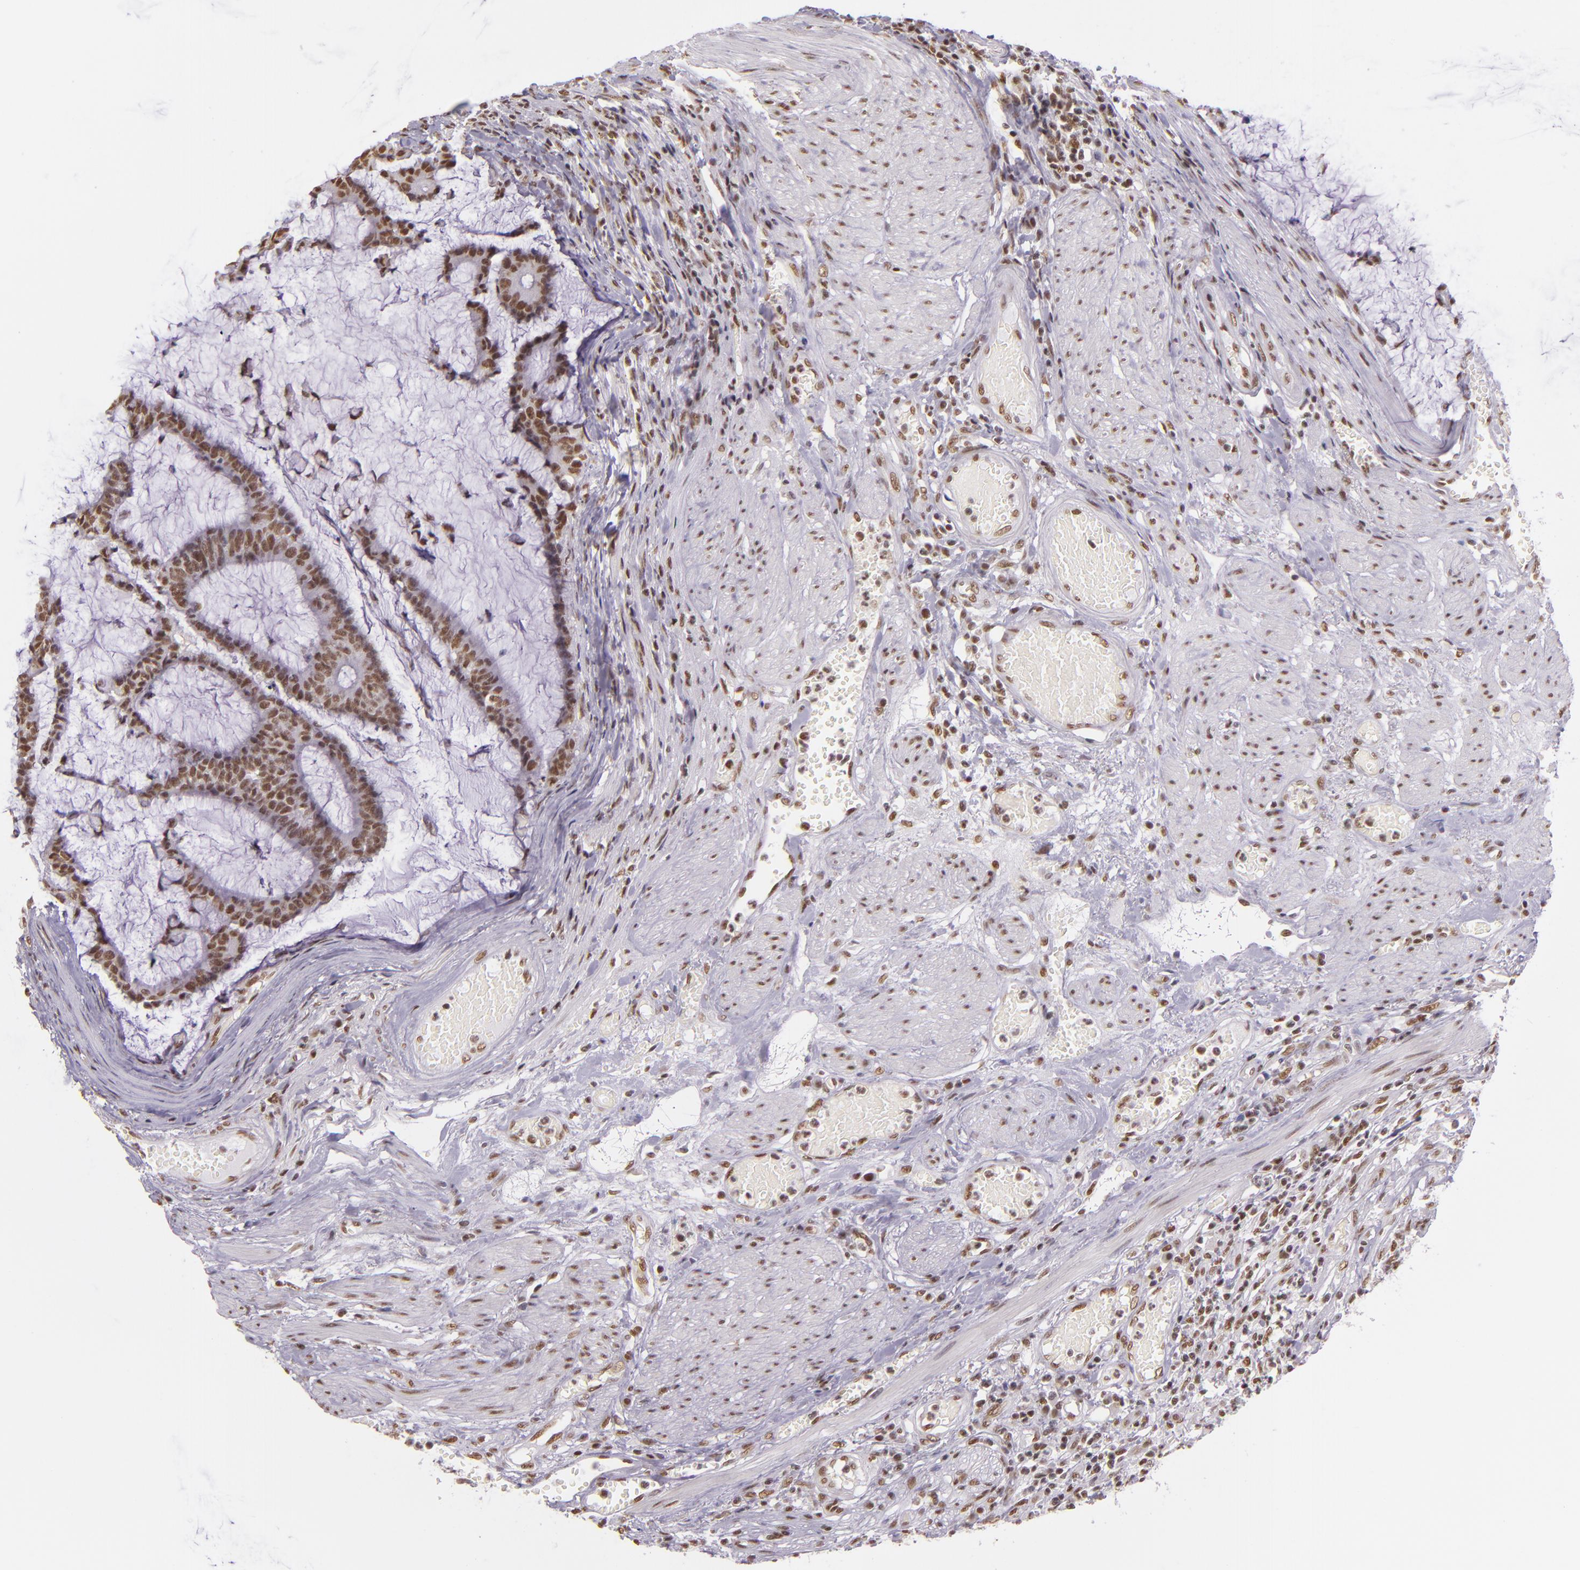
{"staining": {"intensity": "moderate", "quantity": ">75%", "location": "nuclear"}, "tissue": "colorectal cancer", "cell_type": "Tumor cells", "image_type": "cancer", "snomed": [{"axis": "morphology", "description": "Adenocarcinoma, NOS"}, {"axis": "topography", "description": "Colon"}], "caption": "IHC photomicrograph of neoplastic tissue: human adenocarcinoma (colorectal) stained using immunohistochemistry (IHC) displays medium levels of moderate protein expression localized specifically in the nuclear of tumor cells, appearing as a nuclear brown color.", "gene": "USF1", "patient": {"sex": "female", "age": 84}}